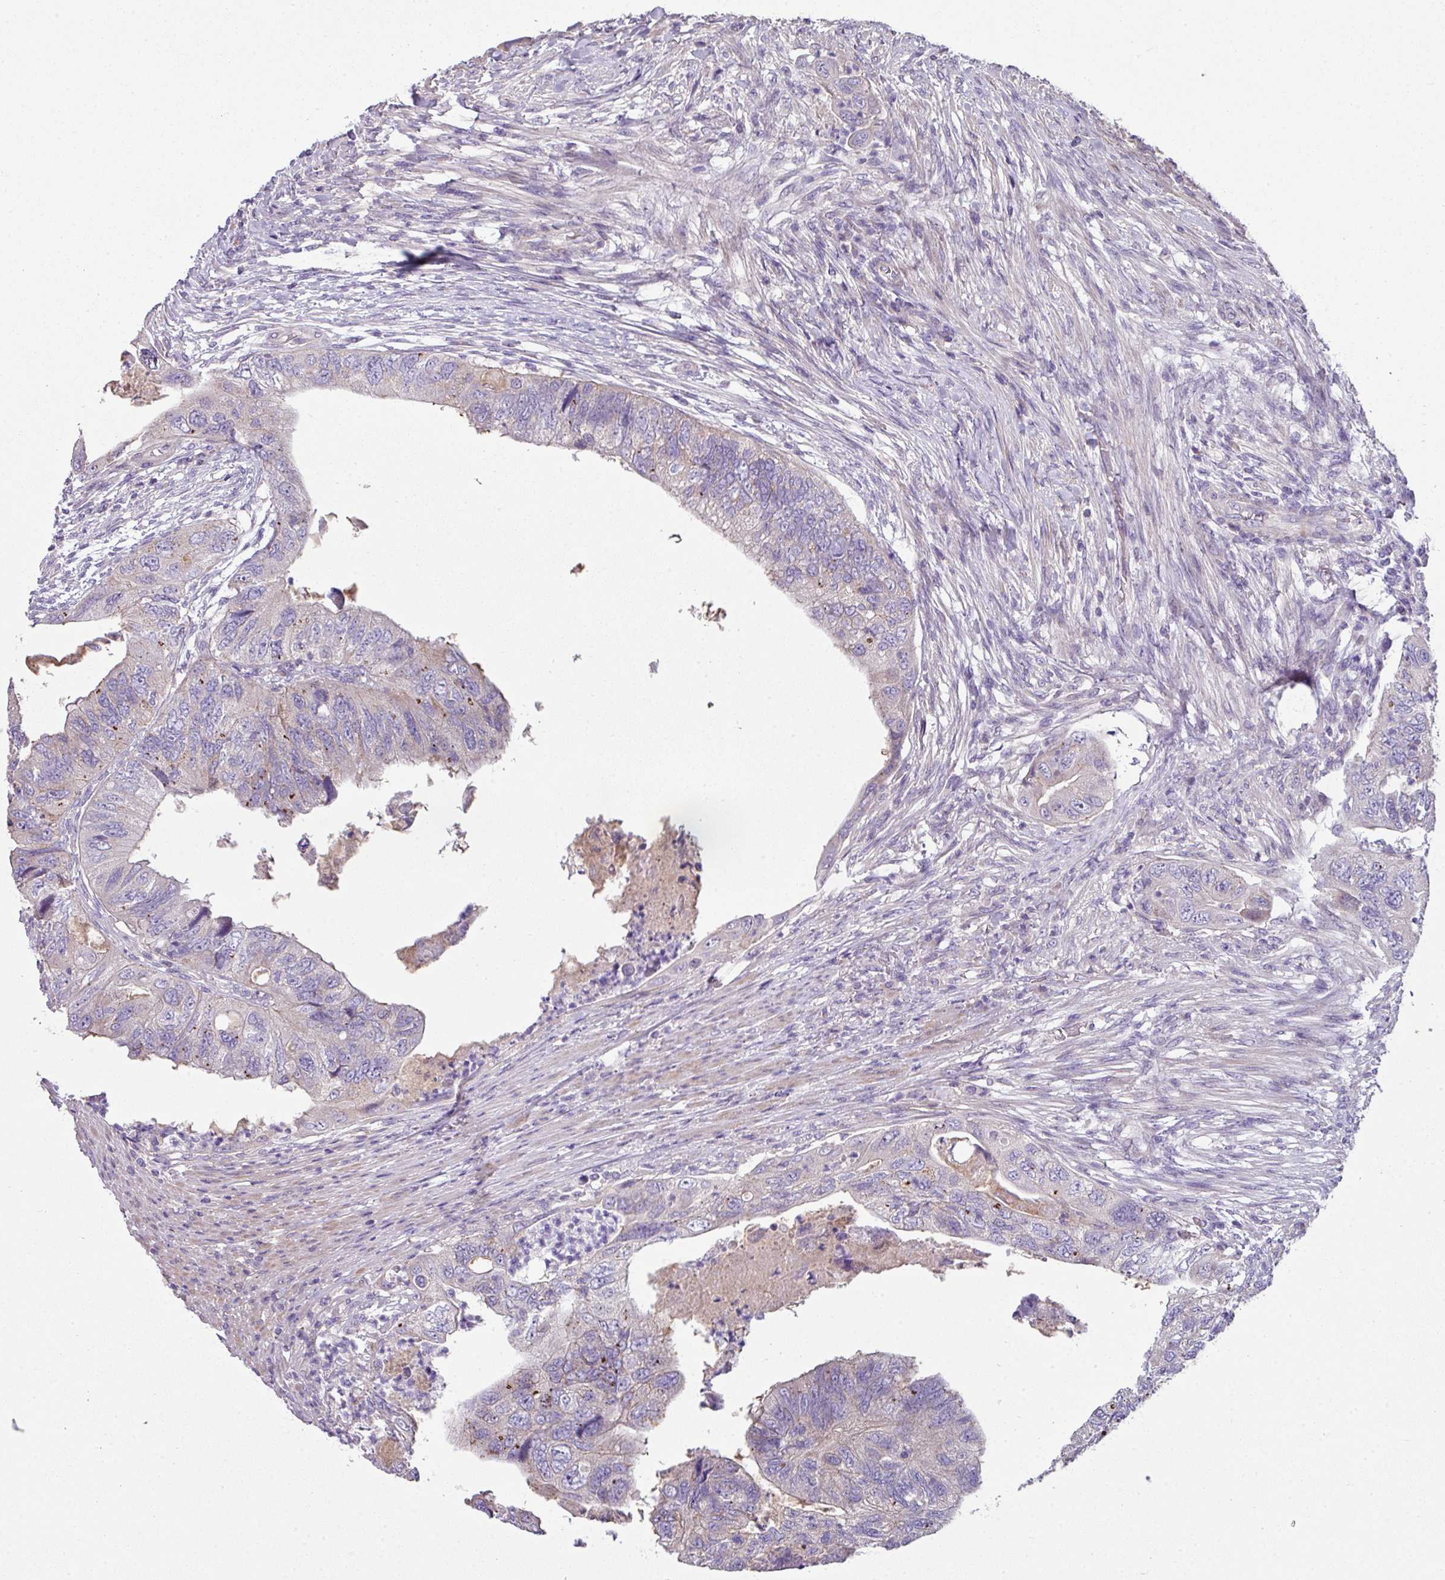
{"staining": {"intensity": "negative", "quantity": "none", "location": "none"}, "tissue": "colorectal cancer", "cell_type": "Tumor cells", "image_type": "cancer", "snomed": [{"axis": "morphology", "description": "Adenocarcinoma, NOS"}, {"axis": "topography", "description": "Rectum"}], "caption": "Colorectal cancer stained for a protein using IHC reveals no staining tumor cells.", "gene": "LRRC9", "patient": {"sex": "male", "age": 63}}